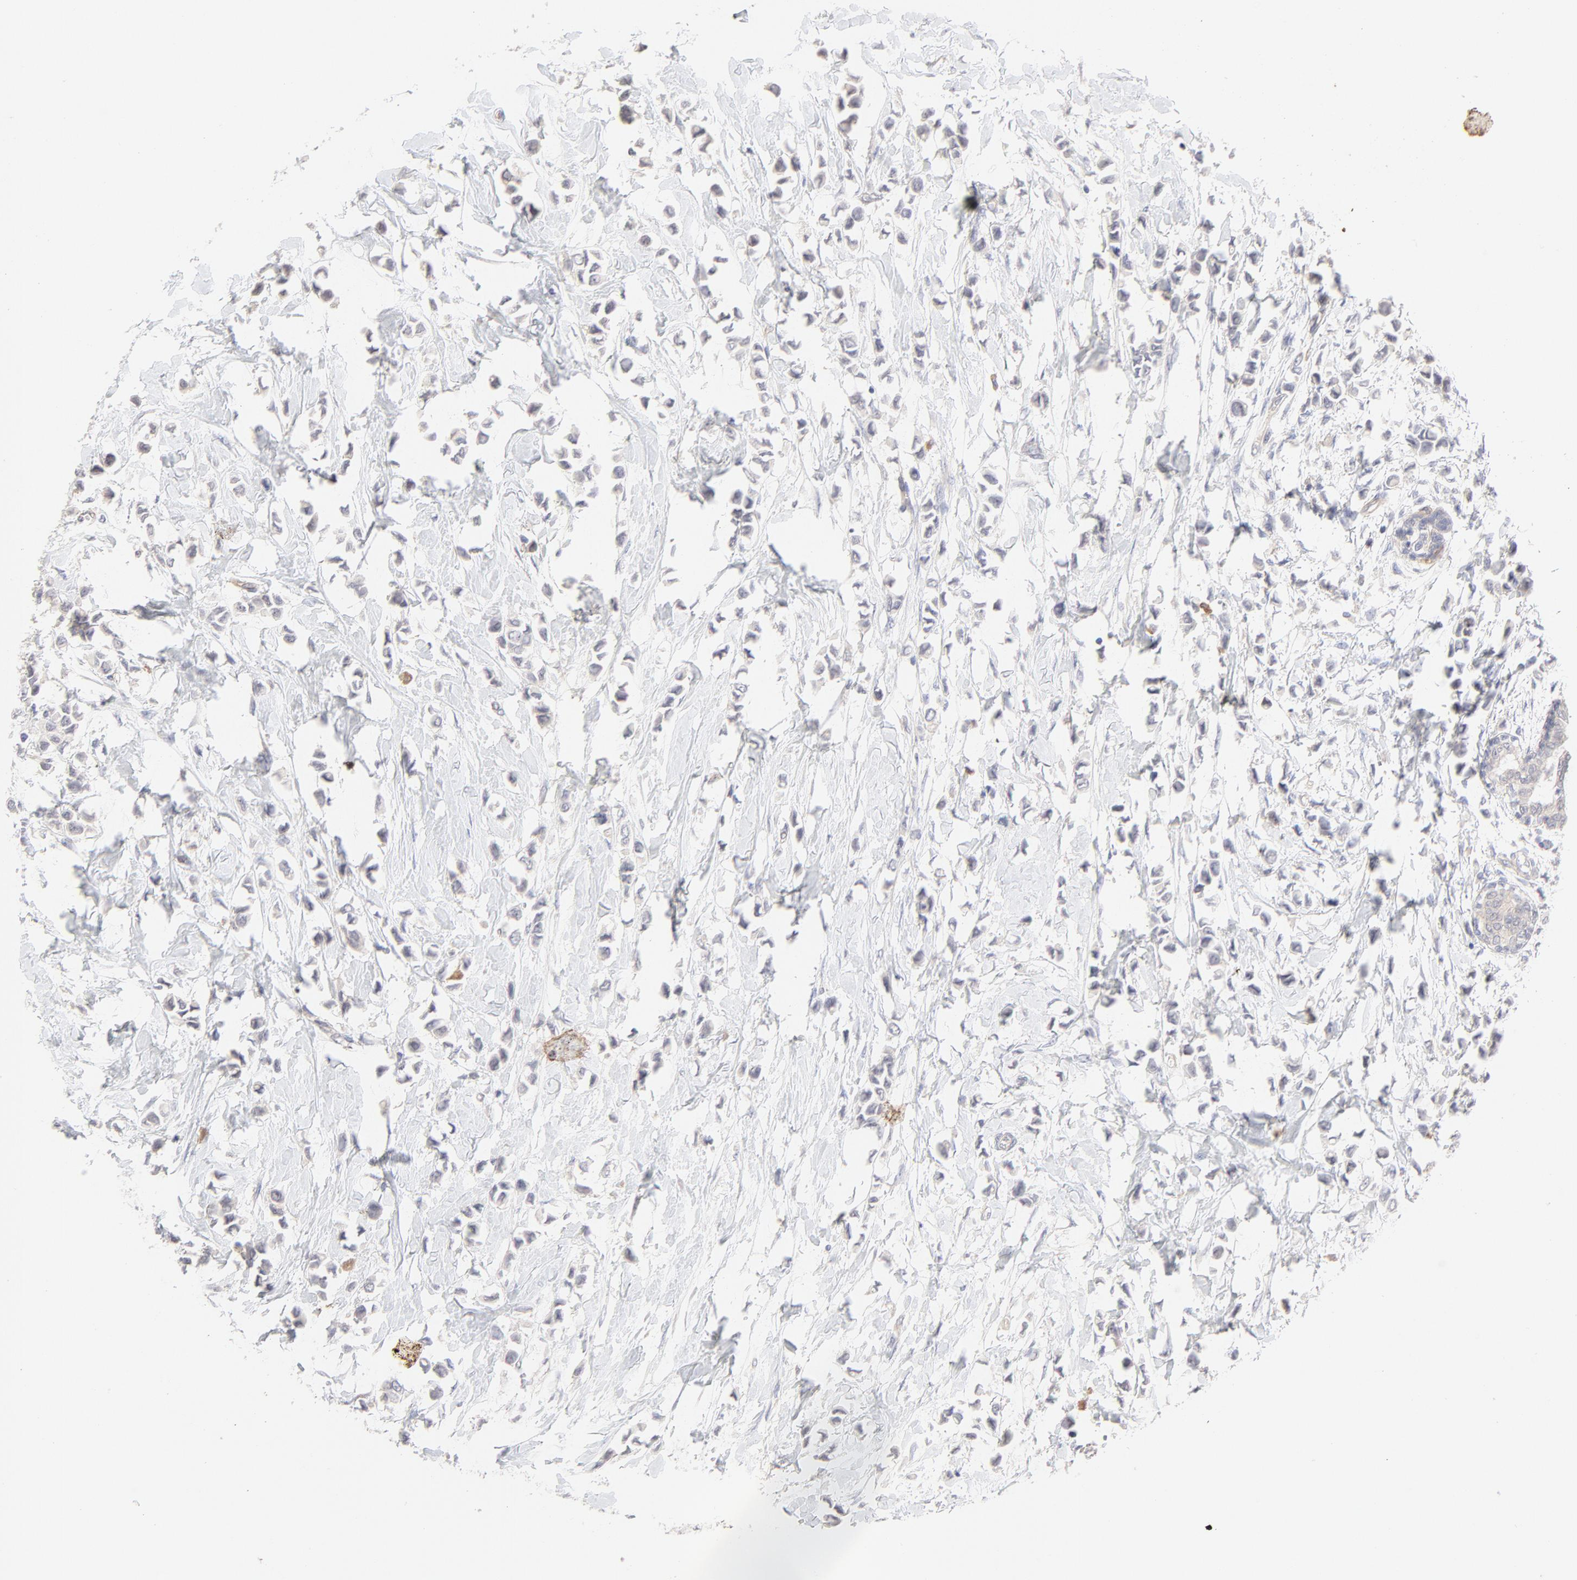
{"staining": {"intensity": "negative", "quantity": "none", "location": "none"}, "tissue": "breast cancer", "cell_type": "Tumor cells", "image_type": "cancer", "snomed": [{"axis": "morphology", "description": "Lobular carcinoma"}, {"axis": "topography", "description": "Breast"}], "caption": "Photomicrograph shows no significant protein positivity in tumor cells of breast lobular carcinoma.", "gene": "ELF3", "patient": {"sex": "female", "age": 51}}